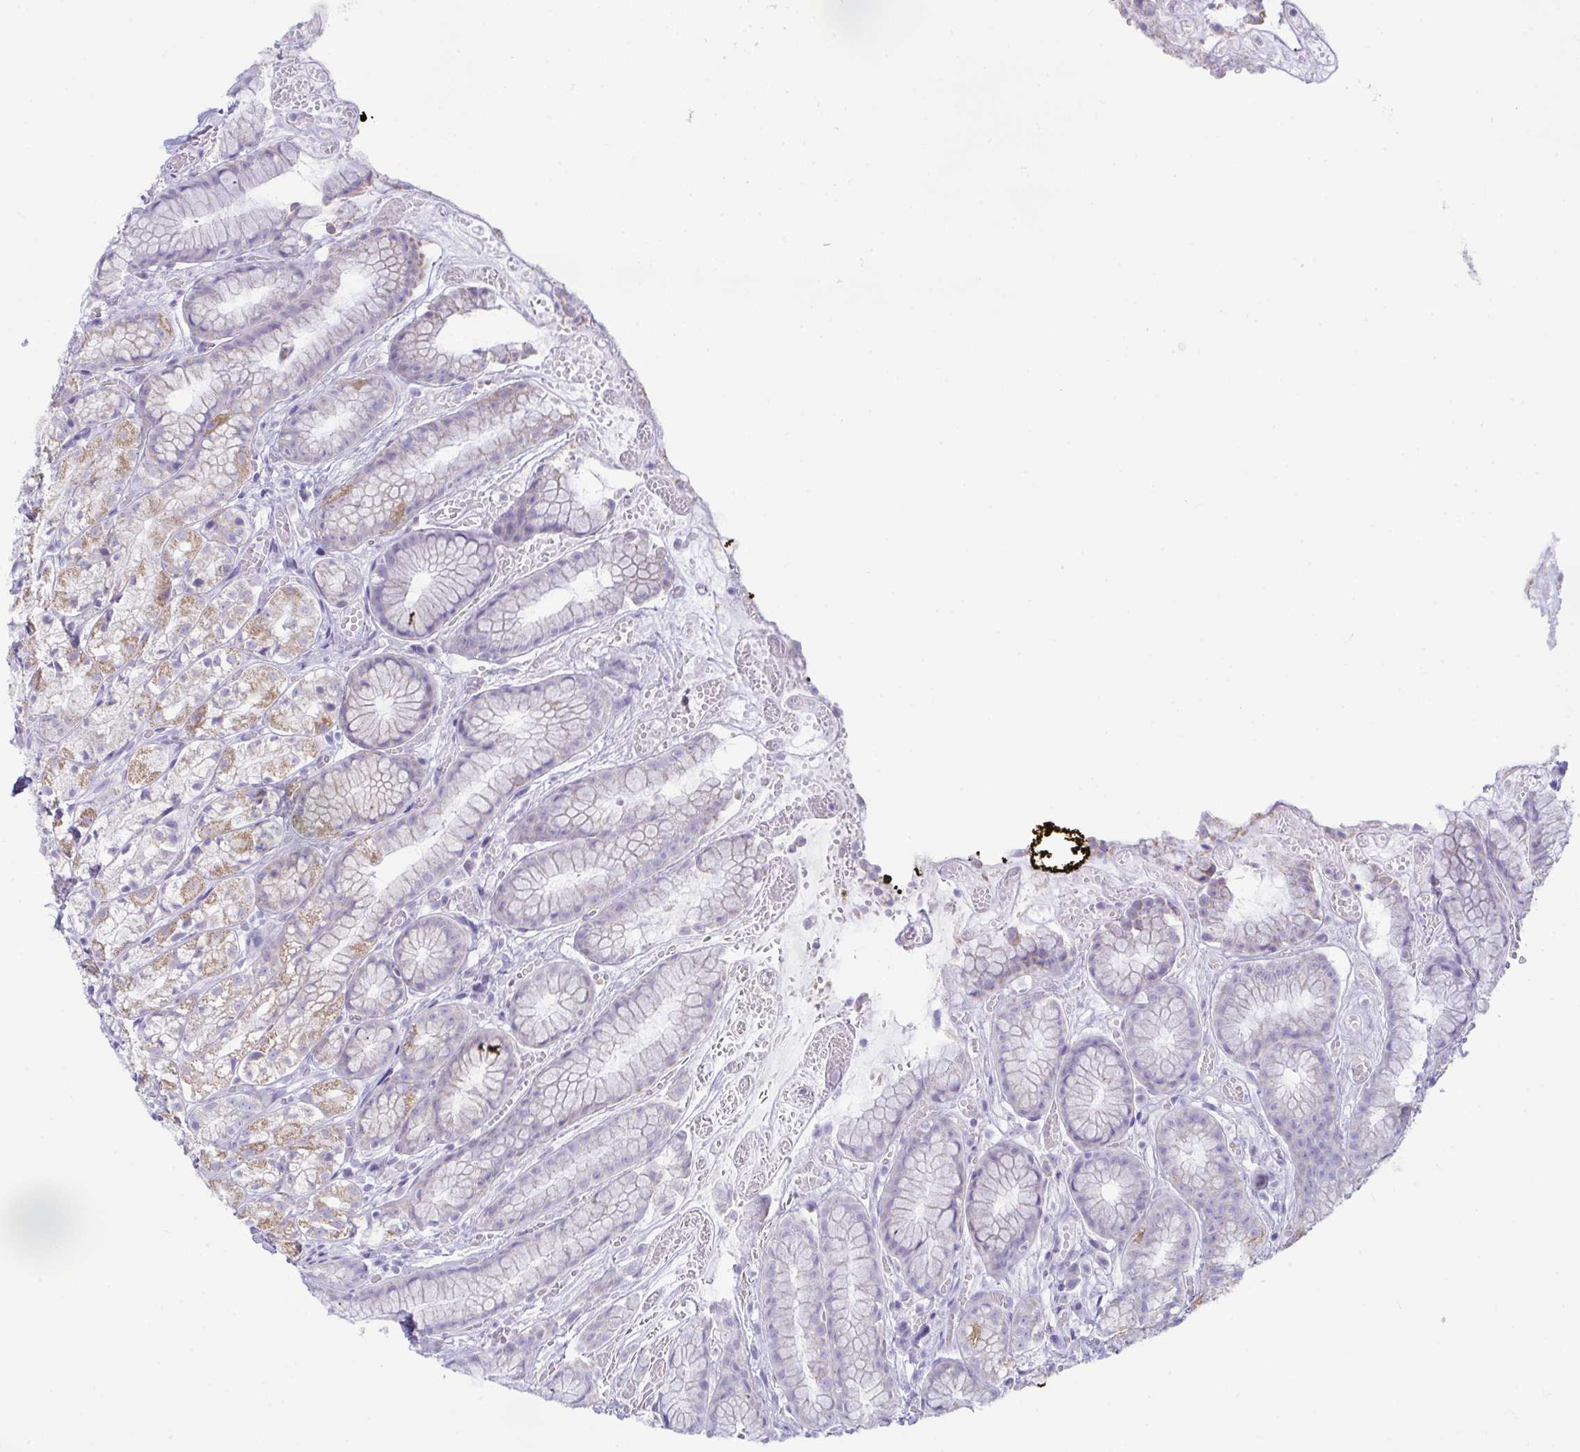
{"staining": {"intensity": "moderate", "quantity": "<25%", "location": "cytoplasmic/membranous"}, "tissue": "stomach", "cell_type": "Glandular cells", "image_type": "normal", "snomed": [{"axis": "morphology", "description": "Normal tissue, NOS"}, {"axis": "topography", "description": "Smooth muscle"}, {"axis": "topography", "description": "Stomach"}], "caption": "IHC (DAB (3,3'-diaminobenzidine)) staining of benign stomach reveals moderate cytoplasmic/membranous protein expression in about <25% of glandular cells. (IHC, brightfield microscopy, high magnification).", "gene": "BBS1", "patient": {"sex": "male", "age": 70}}